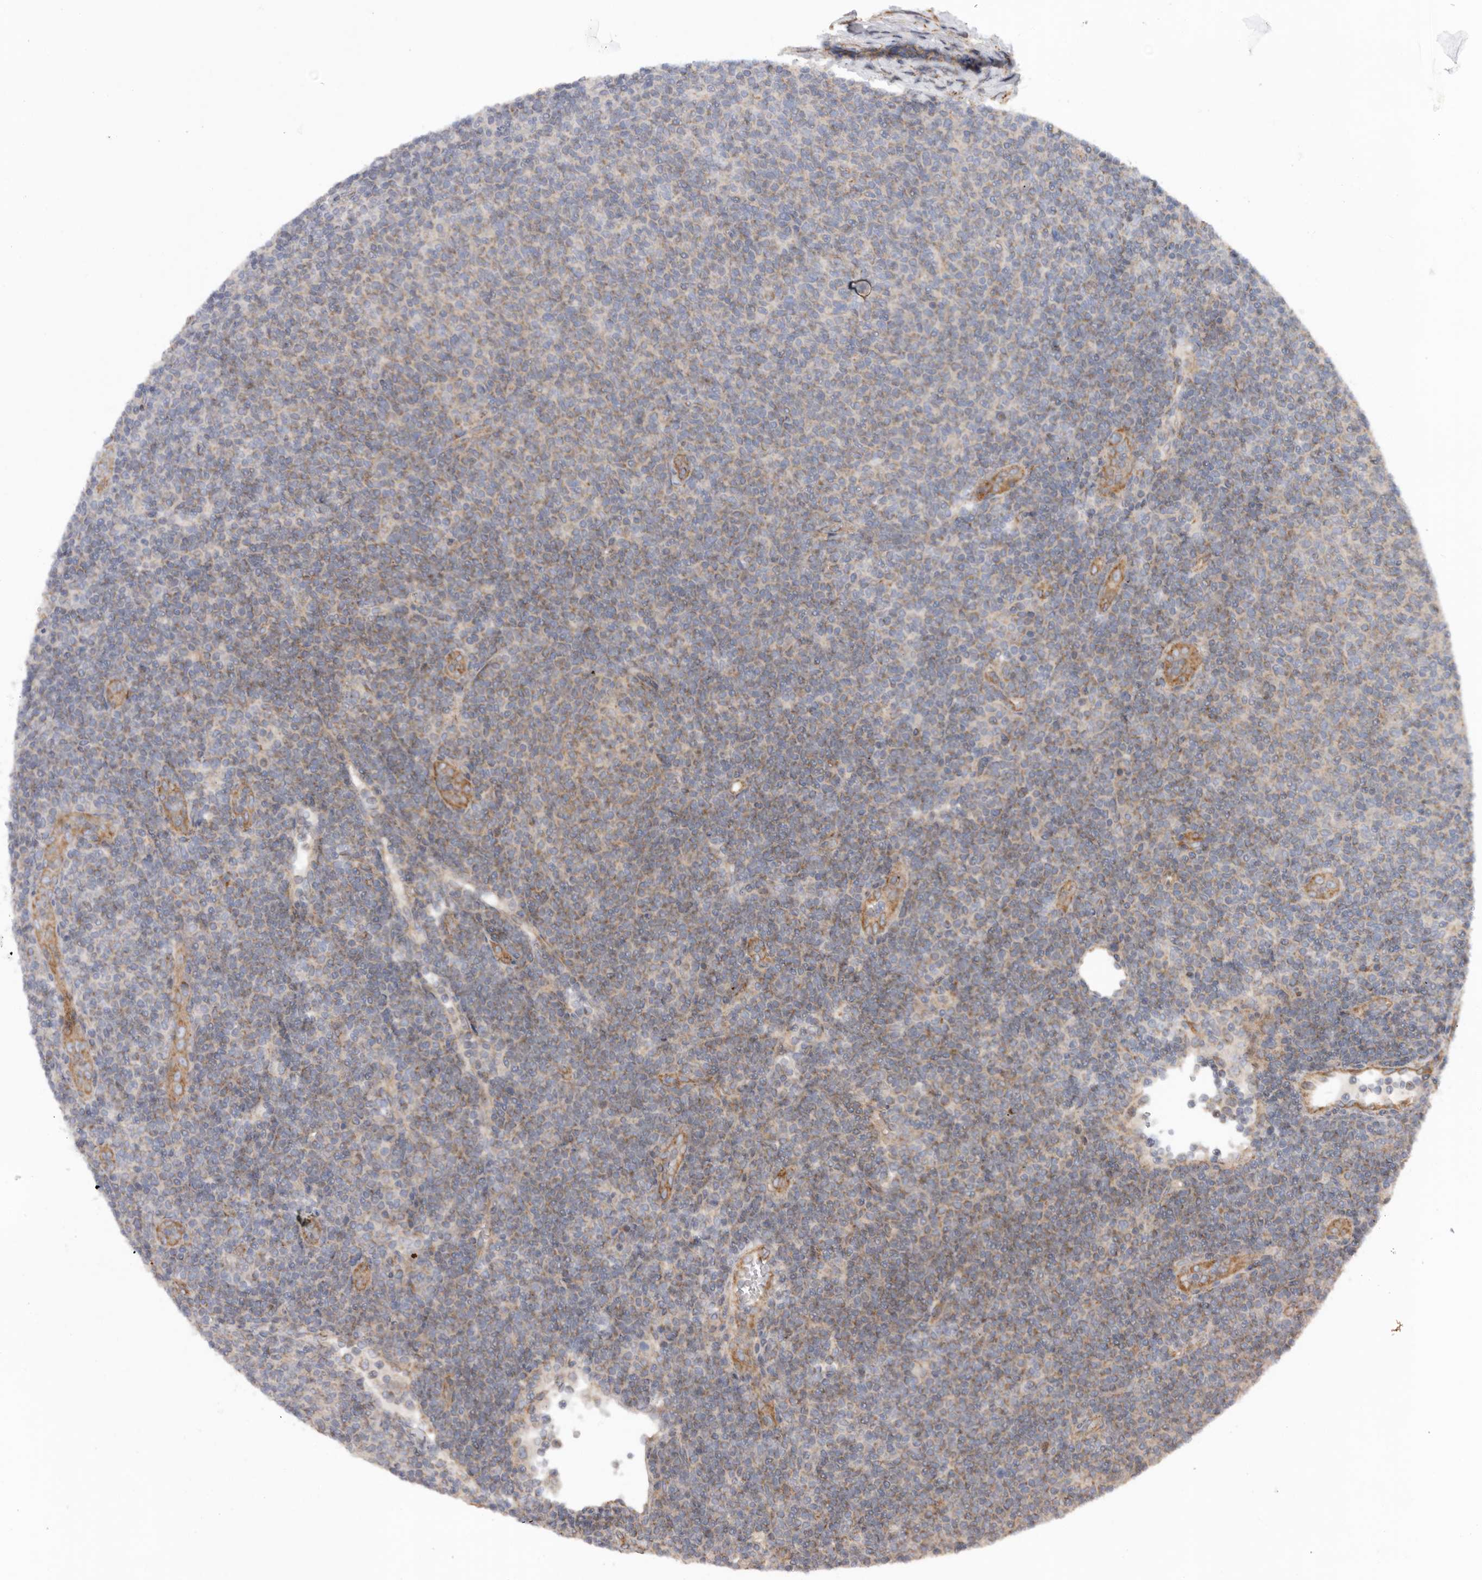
{"staining": {"intensity": "weak", "quantity": "25%-75%", "location": "cytoplasmic/membranous"}, "tissue": "lymphoma", "cell_type": "Tumor cells", "image_type": "cancer", "snomed": [{"axis": "morphology", "description": "Malignant lymphoma, non-Hodgkin's type, Low grade"}, {"axis": "topography", "description": "Lymph node"}], "caption": "Immunohistochemistry photomicrograph of lymphoma stained for a protein (brown), which reveals low levels of weak cytoplasmic/membranous positivity in approximately 25%-75% of tumor cells.", "gene": "MTFR1L", "patient": {"sex": "male", "age": 66}}